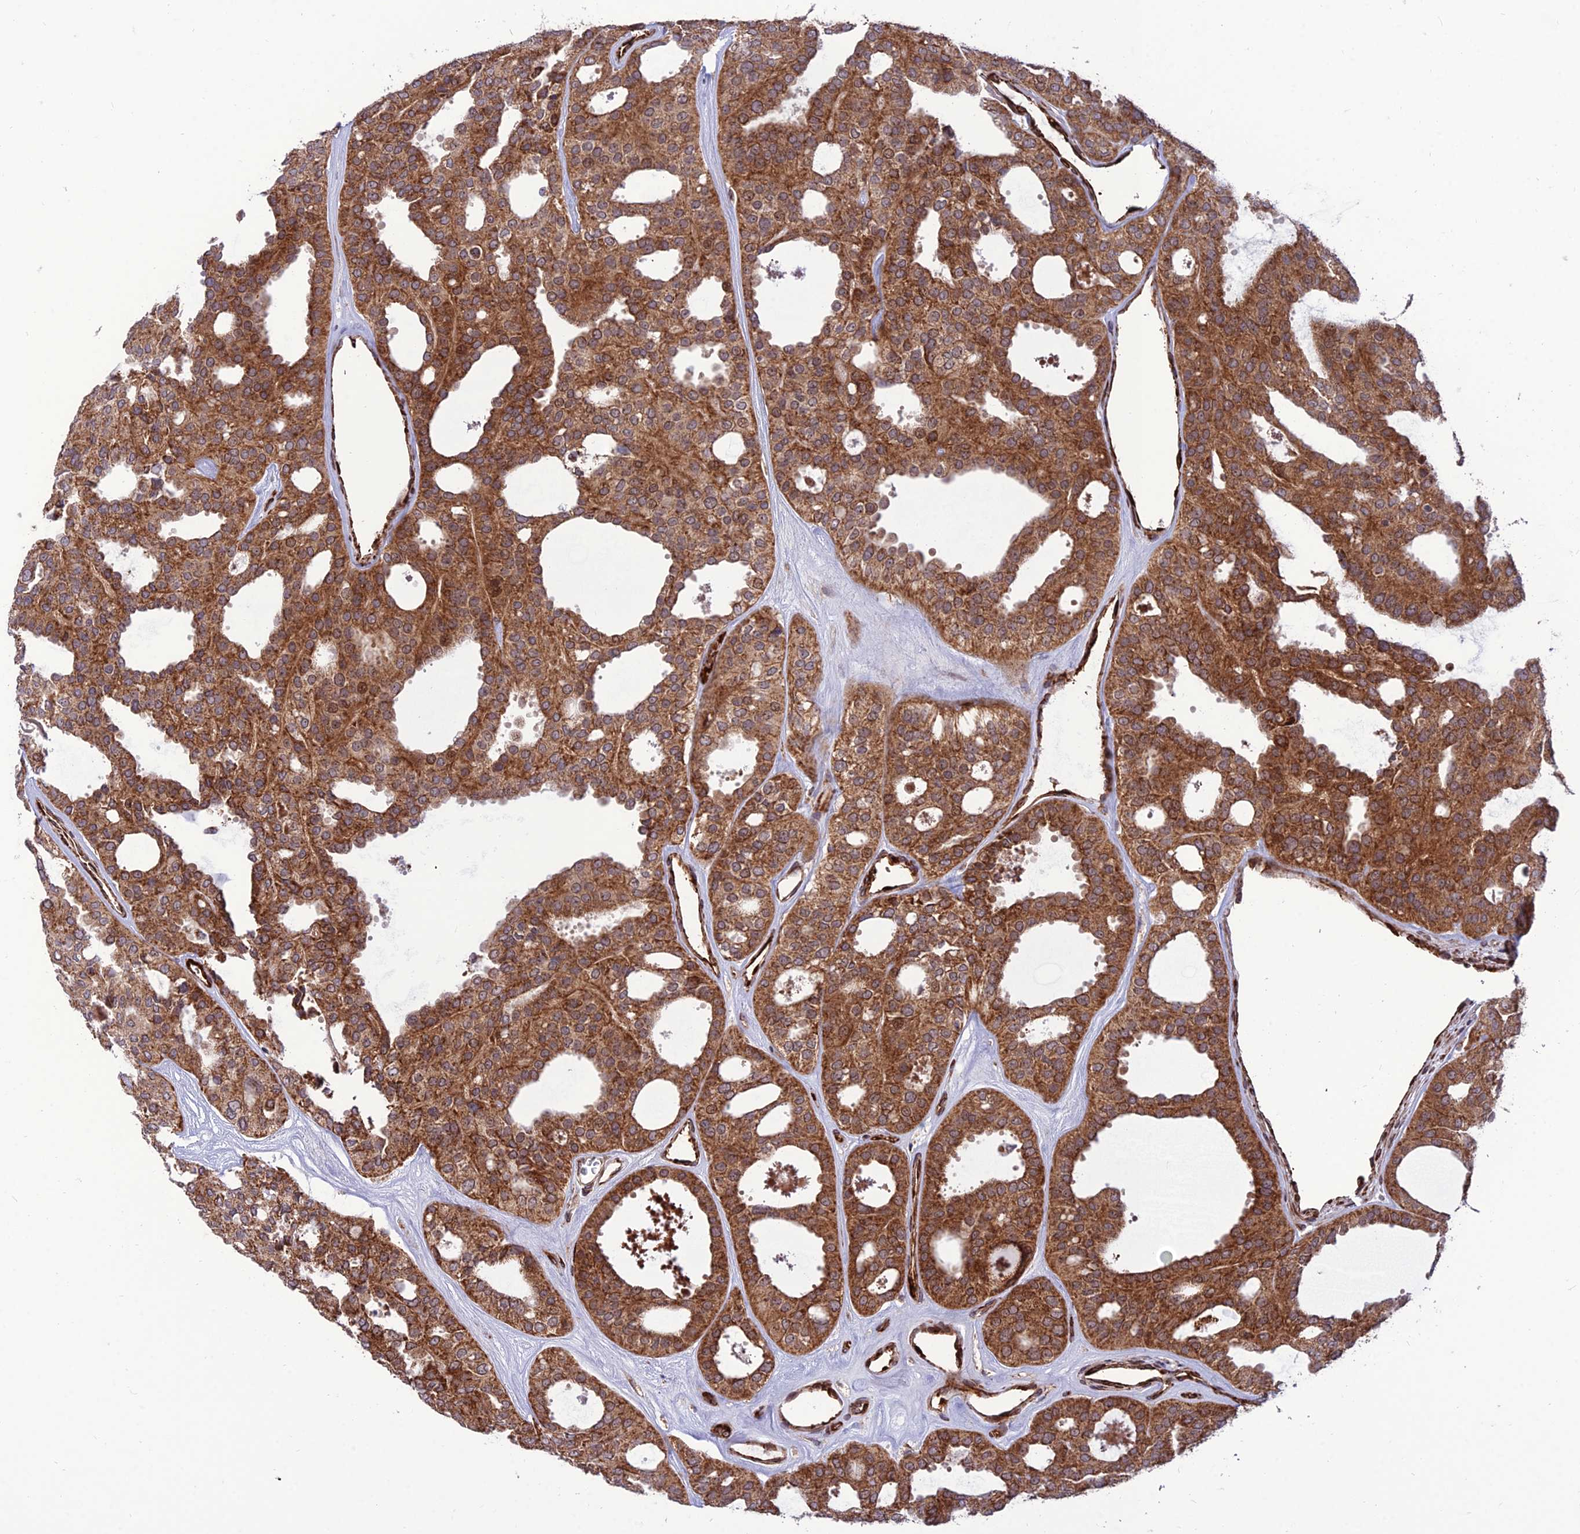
{"staining": {"intensity": "strong", "quantity": ">75%", "location": "cytoplasmic/membranous"}, "tissue": "thyroid cancer", "cell_type": "Tumor cells", "image_type": "cancer", "snomed": [{"axis": "morphology", "description": "Follicular adenoma carcinoma, NOS"}, {"axis": "topography", "description": "Thyroid gland"}], "caption": "Immunohistochemical staining of human follicular adenoma carcinoma (thyroid) reveals high levels of strong cytoplasmic/membranous positivity in approximately >75% of tumor cells.", "gene": "CRTAP", "patient": {"sex": "male", "age": 75}}